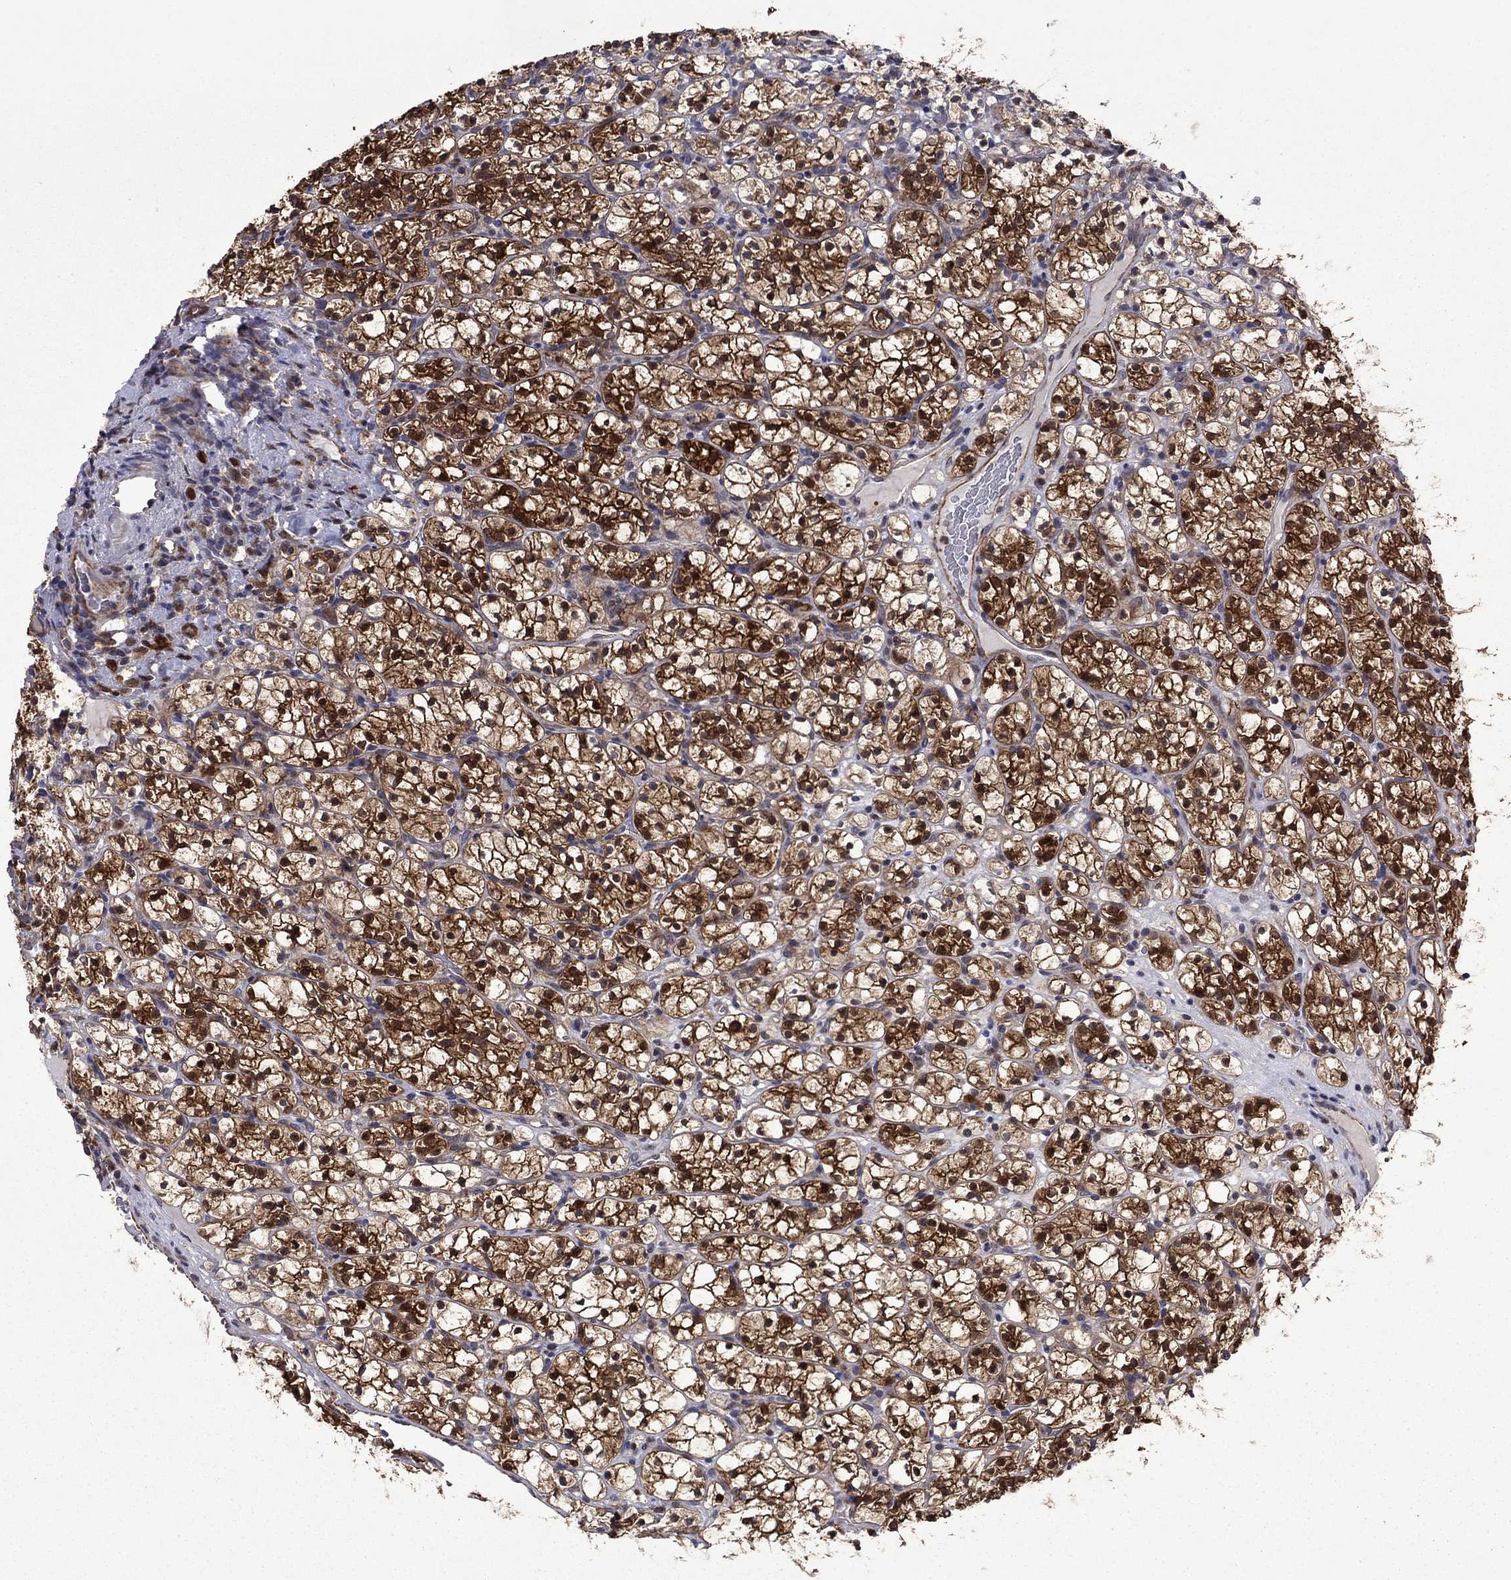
{"staining": {"intensity": "strong", "quantity": ">75%", "location": "cytoplasmic/membranous,nuclear"}, "tissue": "renal cancer", "cell_type": "Tumor cells", "image_type": "cancer", "snomed": [{"axis": "morphology", "description": "Adenocarcinoma, NOS"}, {"axis": "topography", "description": "Kidney"}], "caption": "Renal cancer (adenocarcinoma) was stained to show a protein in brown. There is high levels of strong cytoplasmic/membranous and nuclear positivity in about >75% of tumor cells.", "gene": "TPMT", "patient": {"sex": "female", "age": 89}}